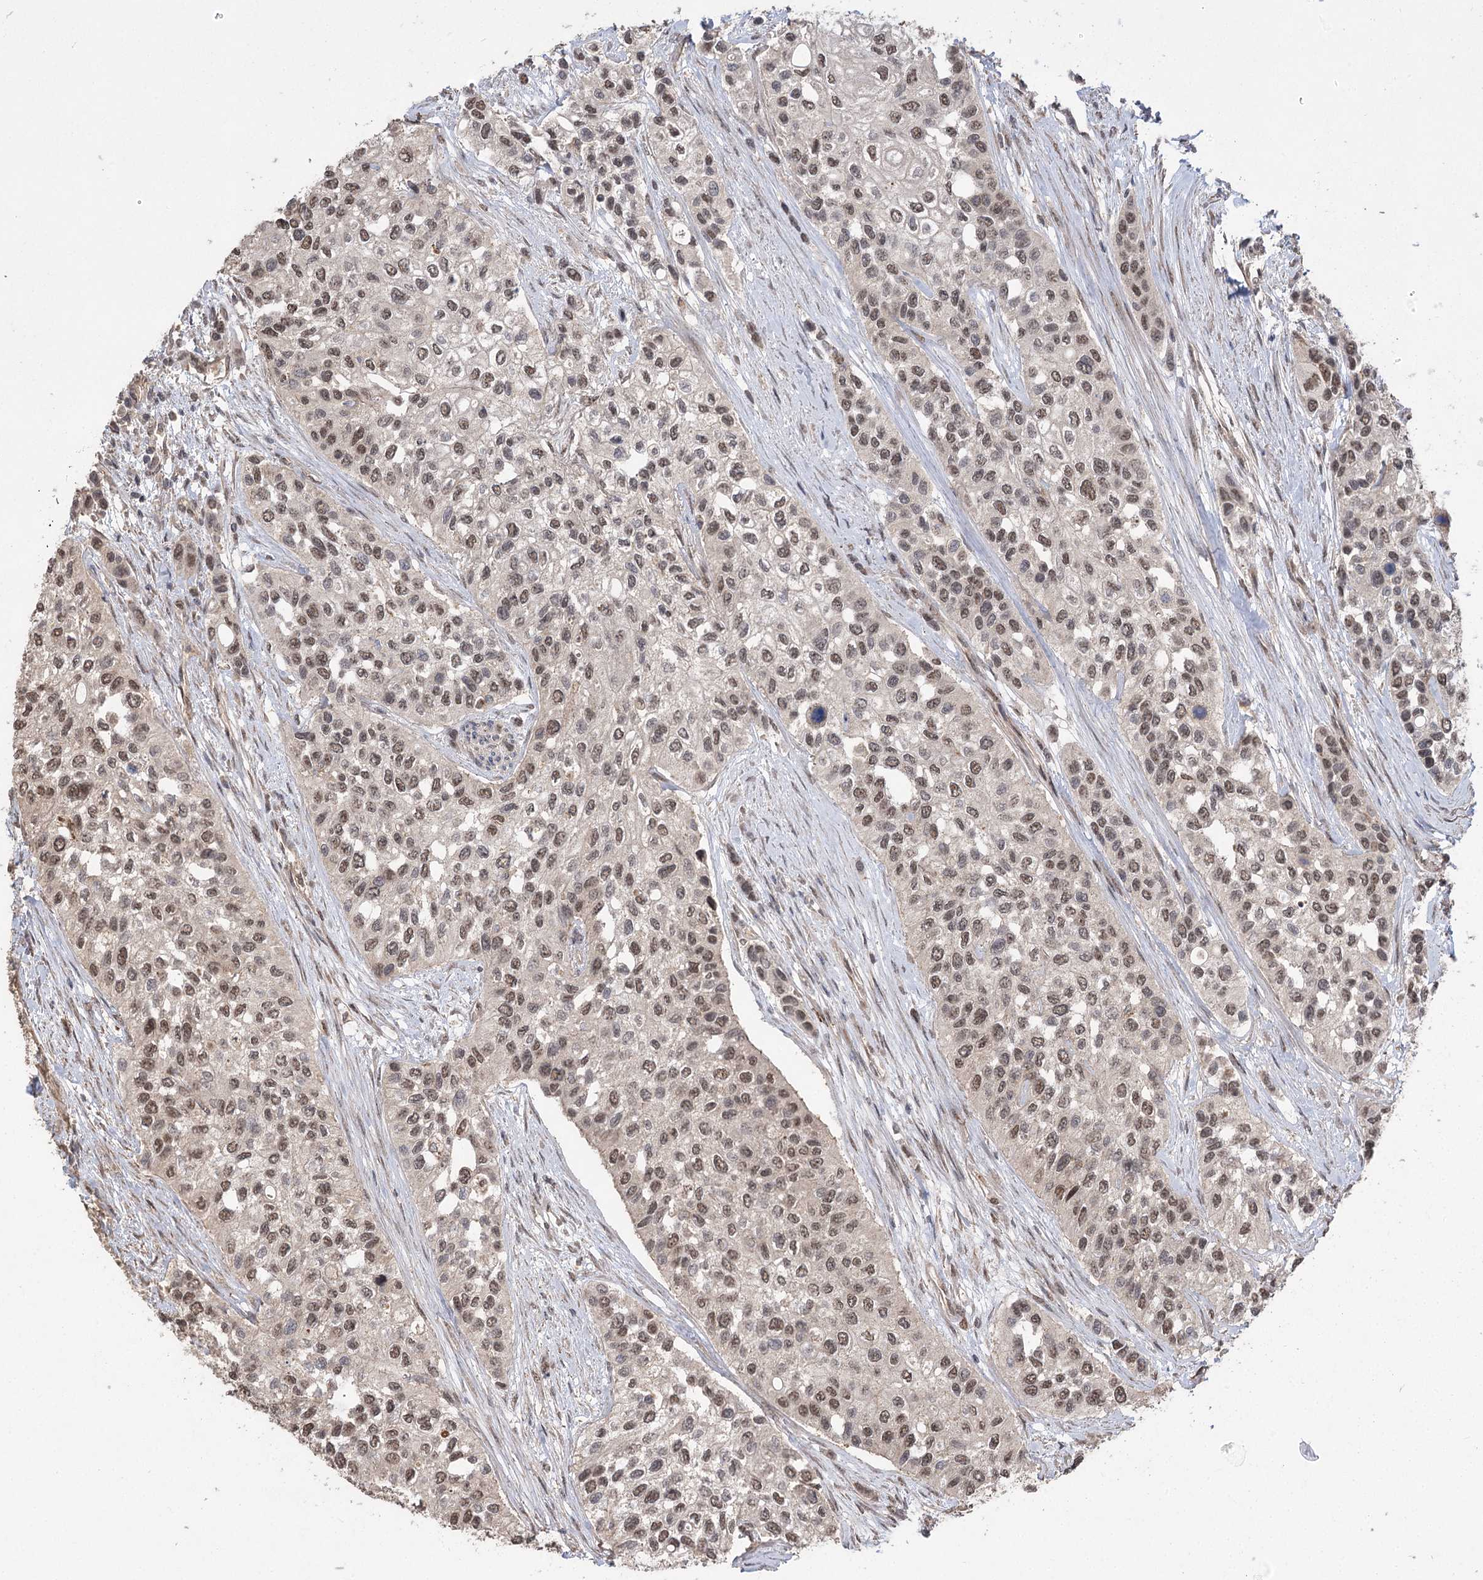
{"staining": {"intensity": "moderate", "quantity": ">75%", "location": "nuclear"}, "tissue": "urothelial cancer", "cell_type": "Tumor cells", "image_type": "cancer", "snomed": [{"axis": "morphology", "description": "Normal tissue, NOS"}, {"axis": "morphology", "description": "Urothelial carcinoma, High grade"}, {"axis": "topography", "description": "Vascular tissue"}, {"axis": "topography", "description": "Urinary bladder"}], "caption": "Human urothelial cancer stained with a protein marker reveals moderate staining in tumor cells.", "gene": "TENM2", "patient": {"sex": "female", "age": 56}}